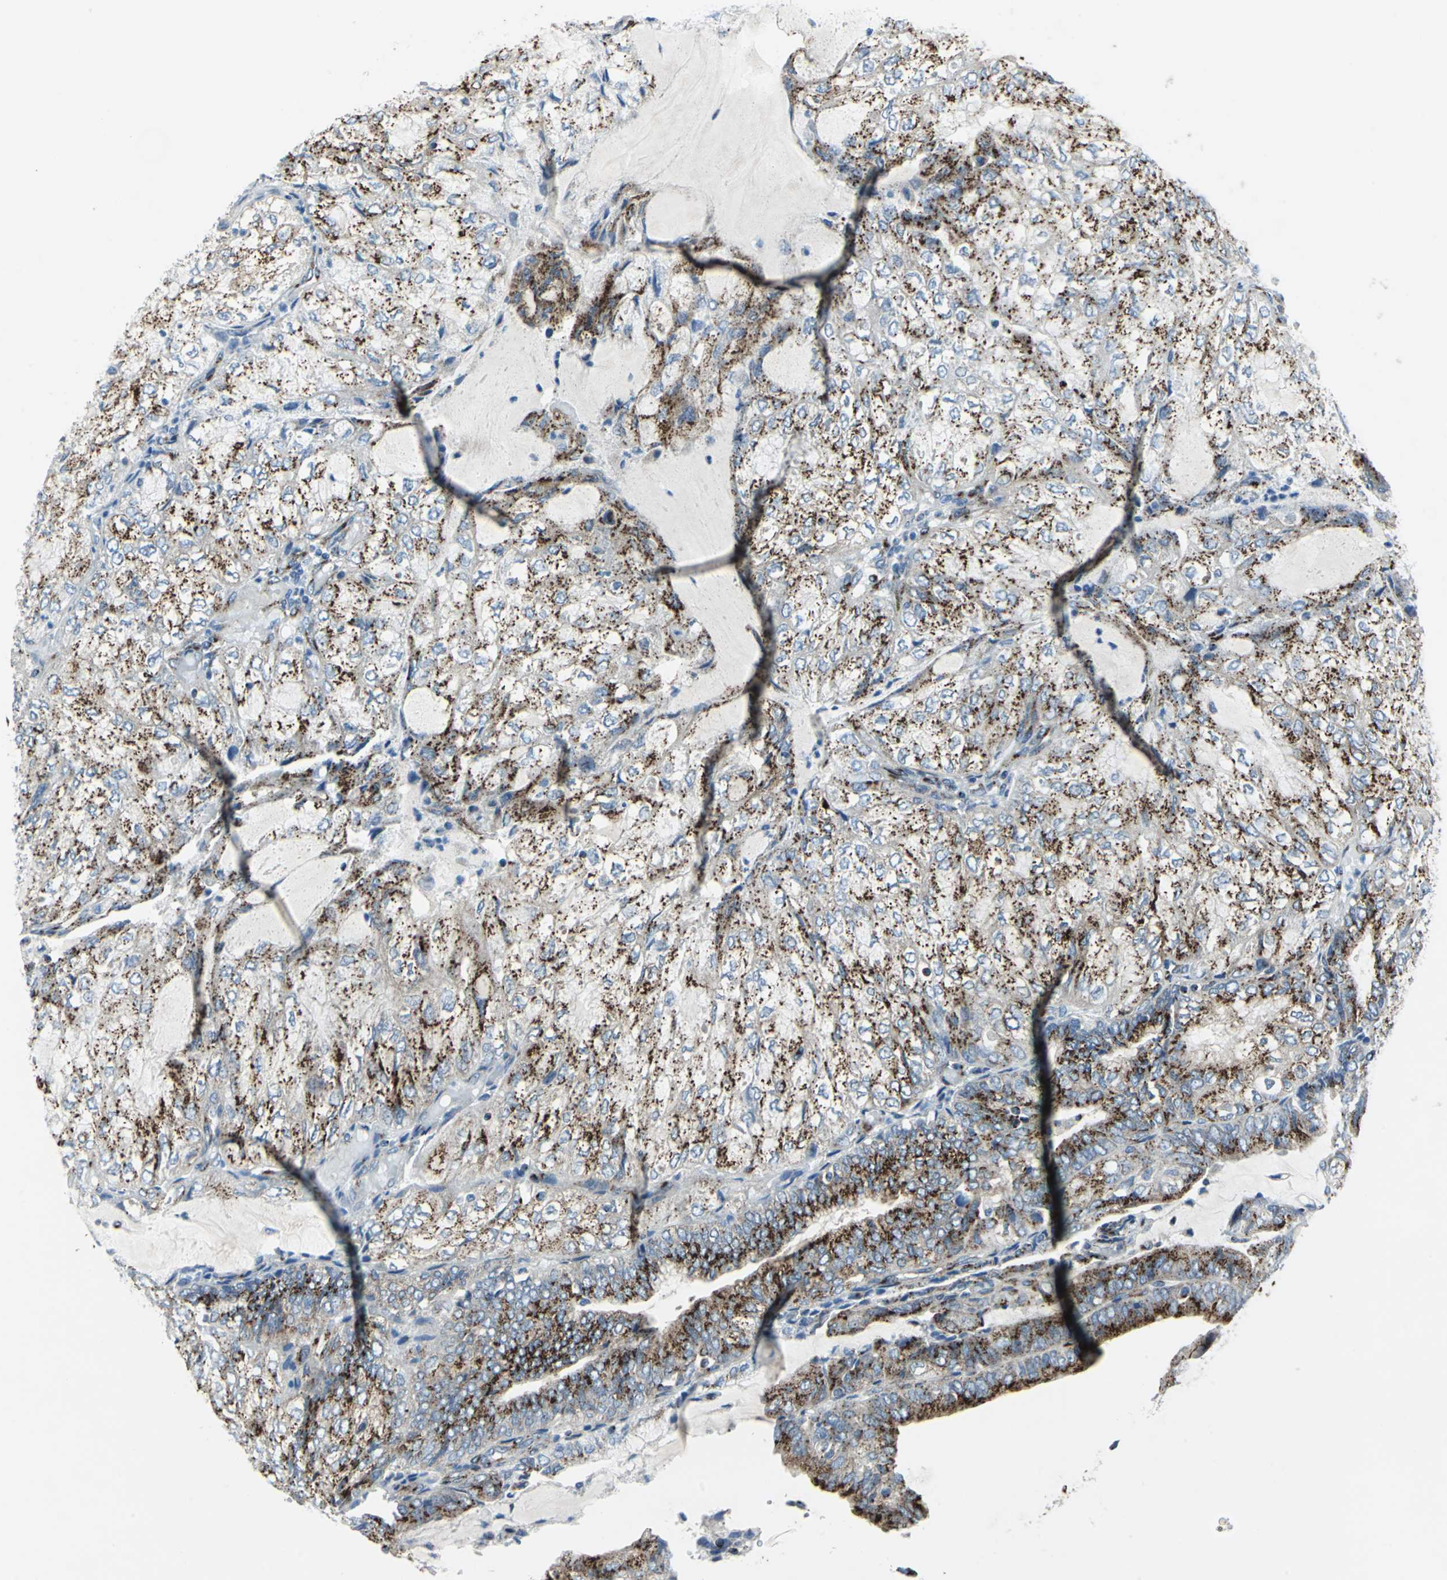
{"staining": {"intensity": "strong", "quantity": ">75%", "location": "cytoplasmic/membranous"}, "tissue": "endometrial cancer", "cell_type": "Tumor cells", "image_type": "cancer", "snomed": [{"axis": "morphology", "description": "Adenocarcinoma, NOS"}, {"axis": "topography", "description": "Endometrium"}], "caption": "An immunohistochemistry (IHC) image of neoplastic tissue is shown. Protein staining in brown labels strong cytoplasmic/membranous positivity in endometrial adenocarcinoma within tumor cells.", "gene": "GPR3", "patient": {"sex": "female", "age": 81}}